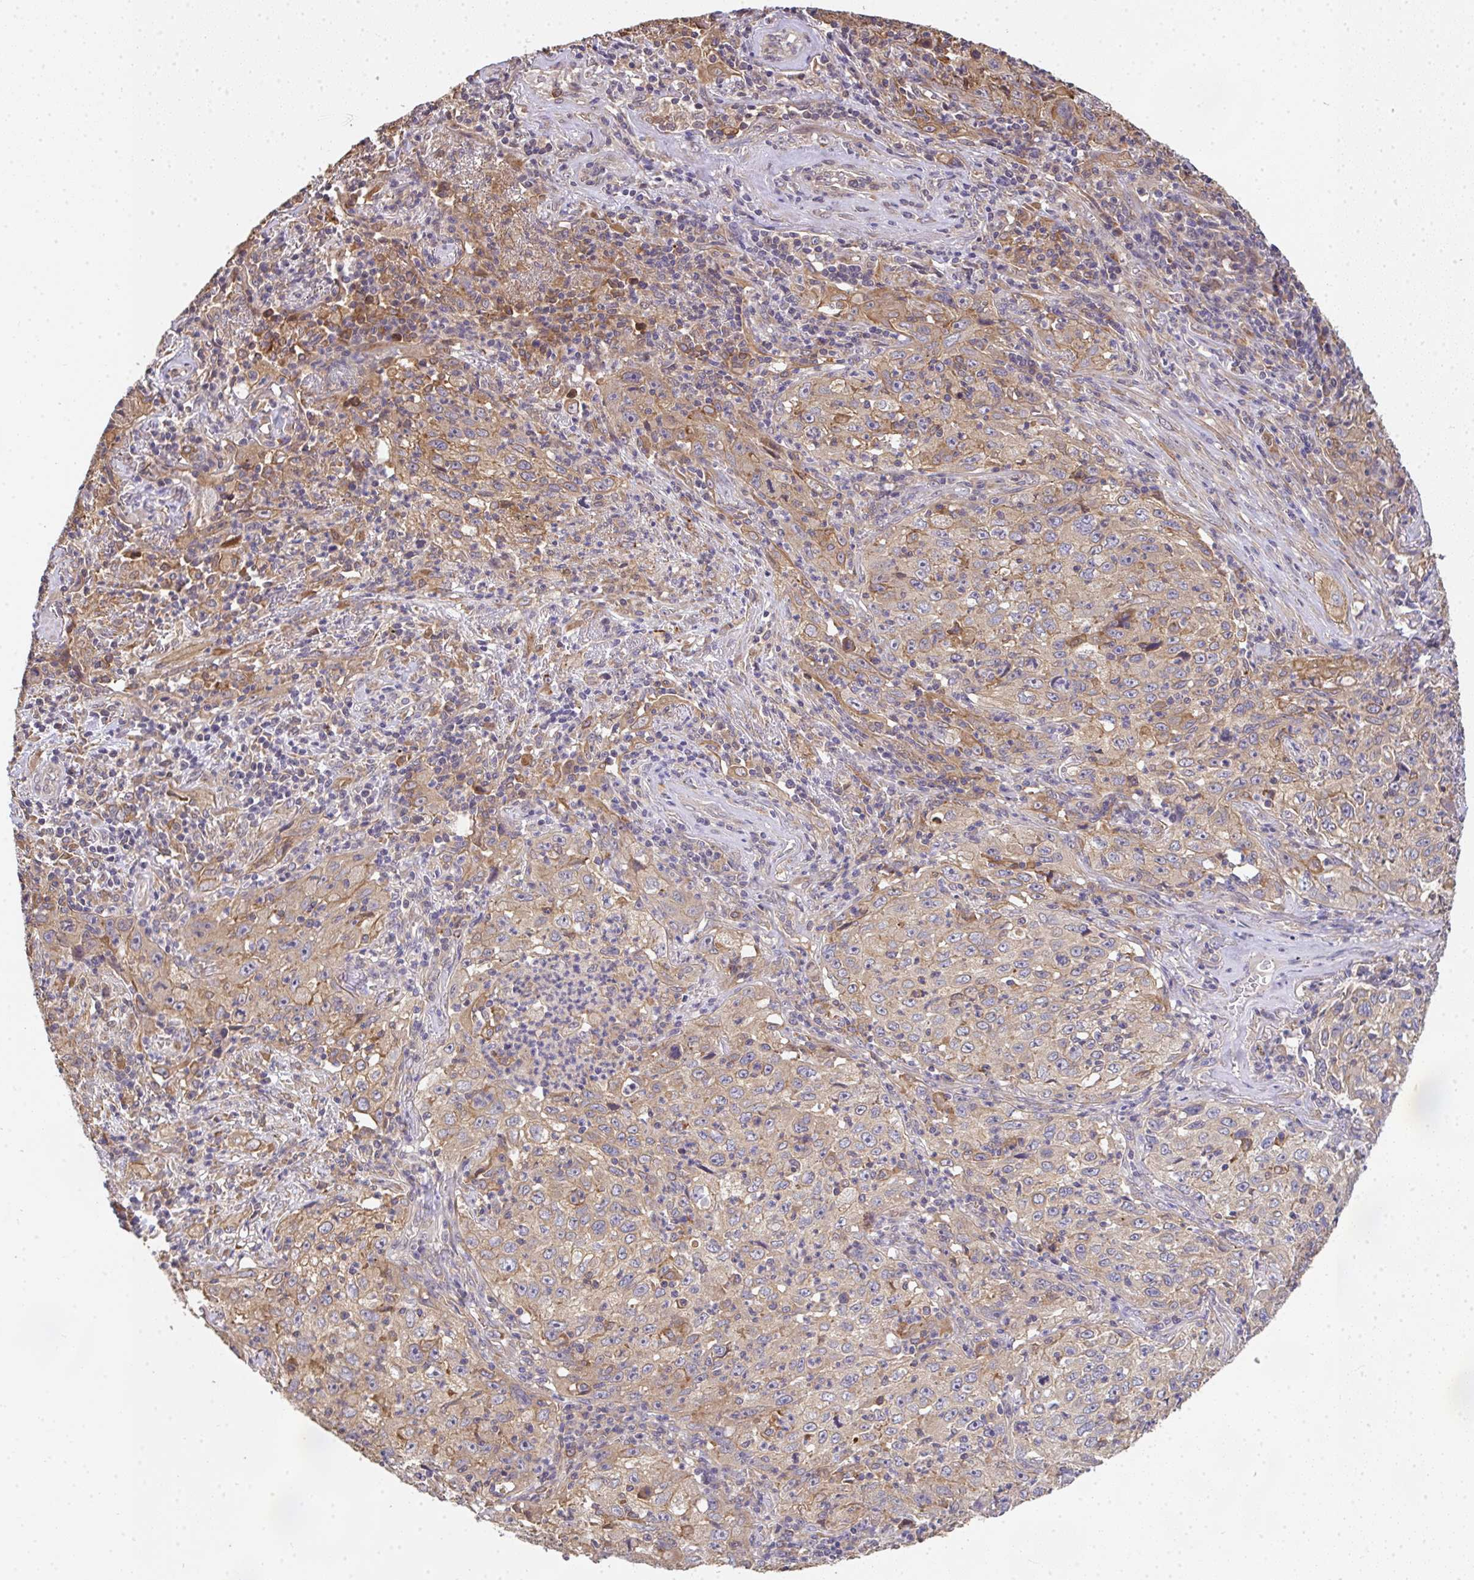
{"staining": {"intensity": "weak", "quantity": "25%-75%", "location": "cytoplasmic/membranous"}, "tissue": "lung cancer", "cell_type": "Tumor cells", "image_type": "cancer", "snomed": [{"axis": "morphology", "description": "Squamous cell carcinoma, NOS"}, {"axis": "topography", "description": "Lung"}], "caption": "A brown stain labels weak cytoplasmic/membranous staining of a protein in human squamous cell carcinoma (lung) tumor cells. (Brightfield microscopy of DAB IHC at high magnification).", "gene": "EEF1AKMT1", "patient": {"sex": "male", "age": 71}}